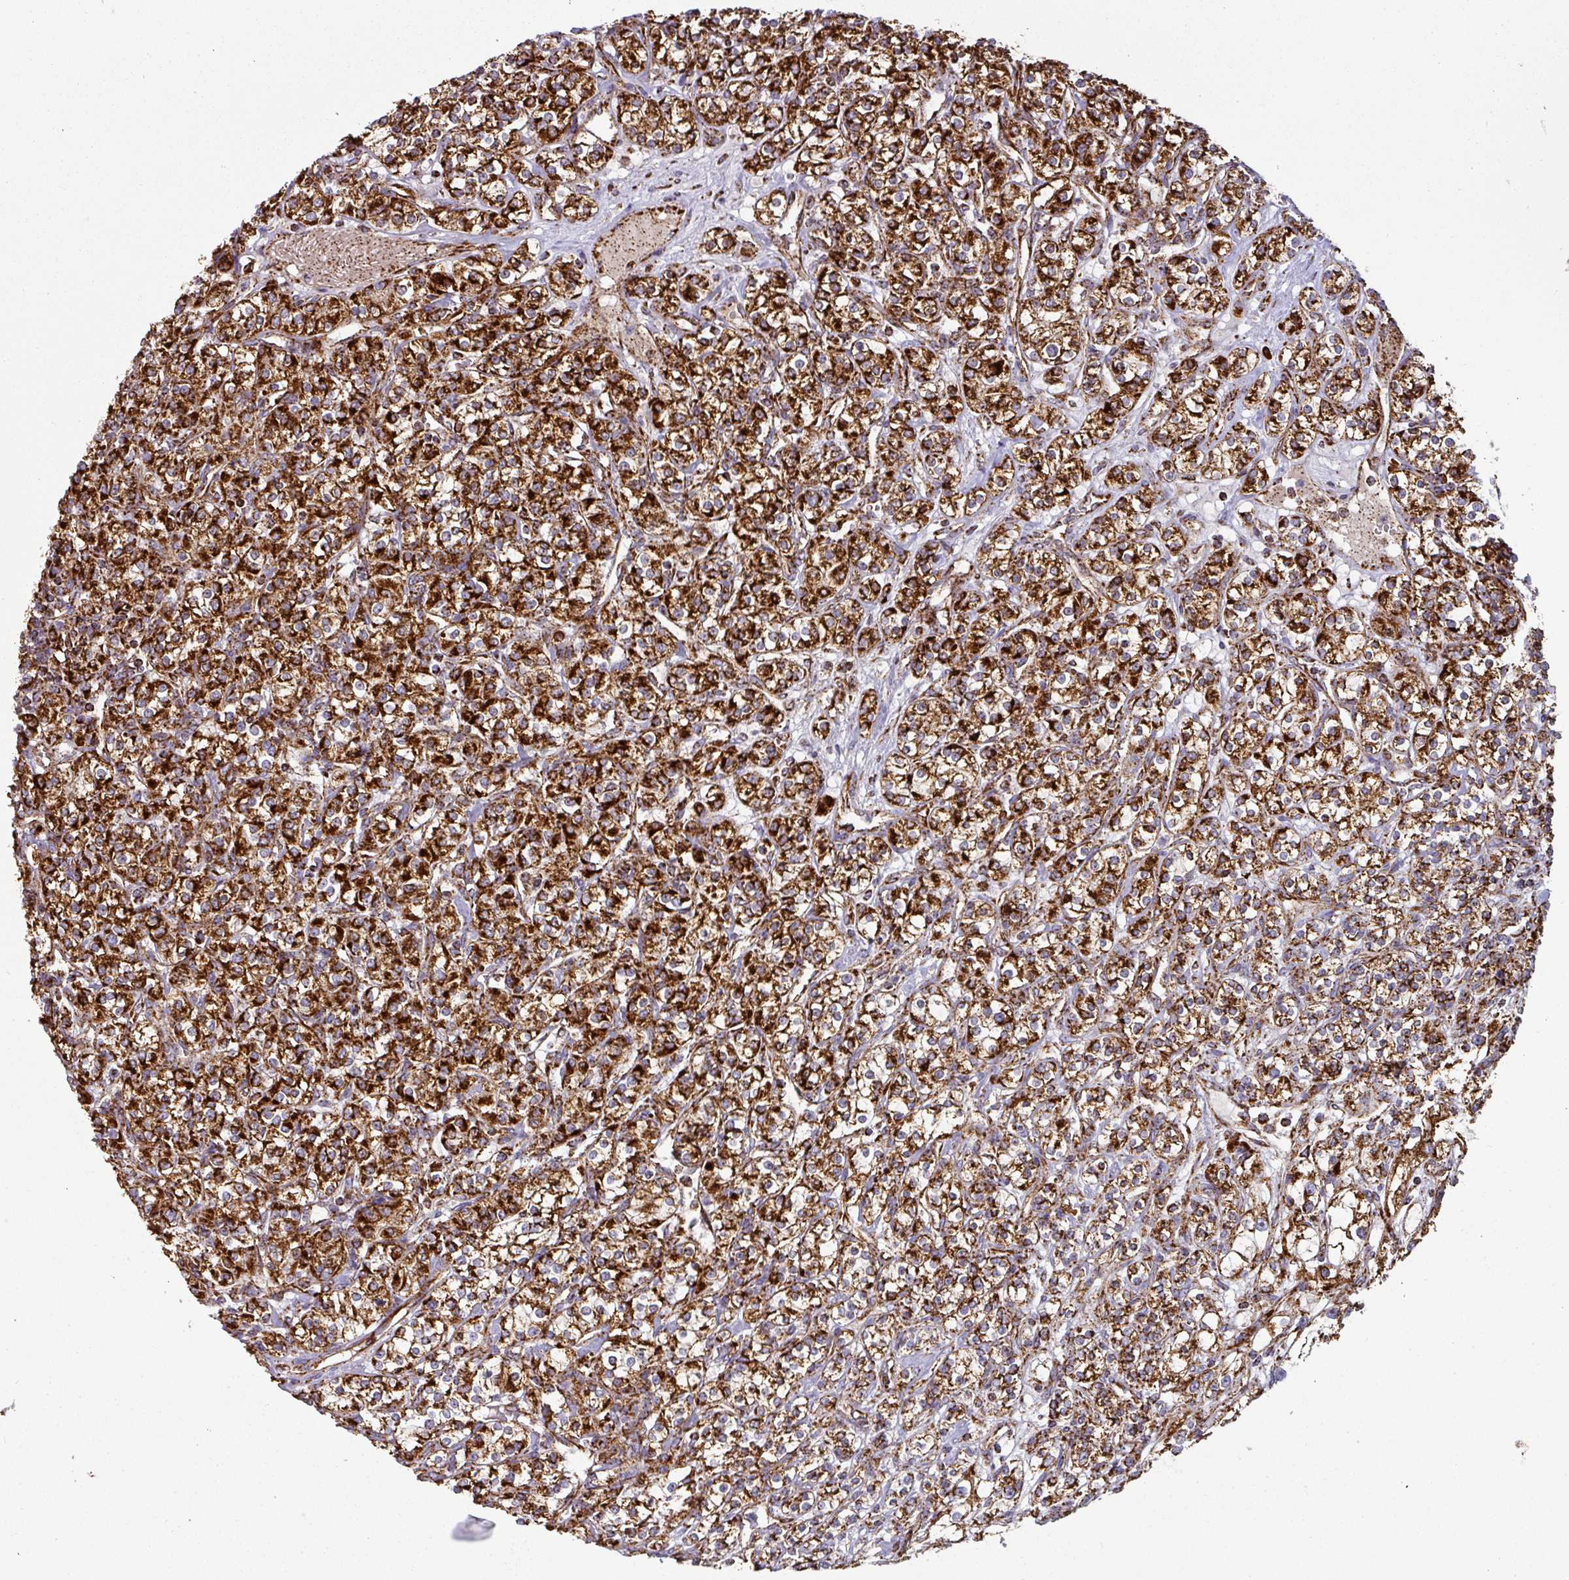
{"staining": {"intensity": "strong", "quantity": ">75%", "location": "cytoplasmic/membranous"}, "tissue": "renal cancer", "cell_type": "Tumor cells", "image_type": "cancer", "snomed": [{"axis": "morphology", "description": "Adenocarcinoma, NOS"}, {"axis": "topography", "description": "Kidney"}], "caption": "Adenocarcinoma (renal) stained with IHC displays strong cytoplasmic/membranous staining in about >75% of tumor cells.", "gene": "TRAP1", "patient": {"sex": "male", "age": 77}}